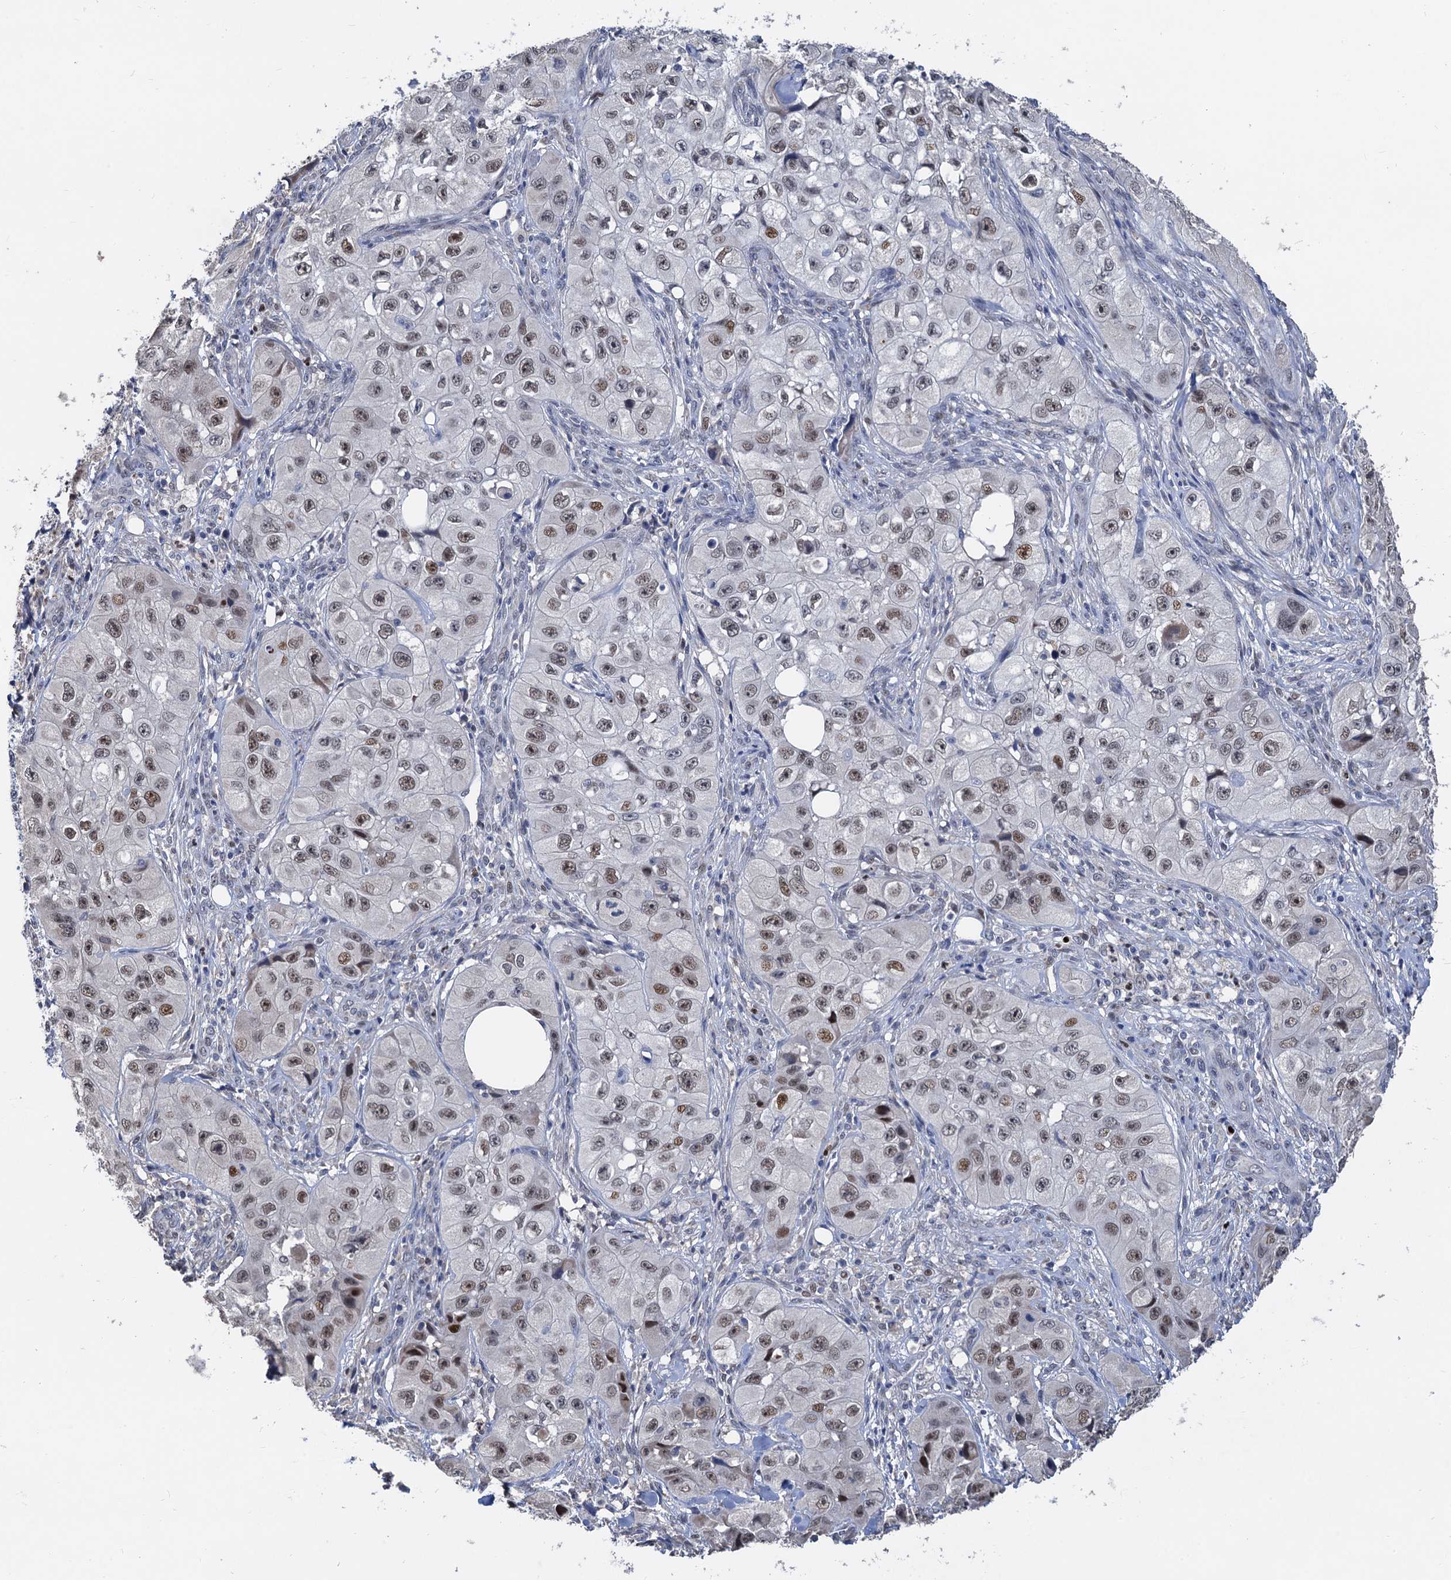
{"staining": {"intensity": "moderate", "quantity": ">75%", "location": "nuclear"}, "tissue": "skin cancer", "cell_type": "Tumor cells", "image_type": "cancer", "snomed": [{"axis": "morphology", "description": "Squamous cell carcinoma, NOS"}, {"axis": "topography", "description": "Skin"}, {"axis": "topography", "description": "Subcutis"}], "caption": "This is a micrograph of immunohistochemistry (IHC) staining of skin cancer, which shows moderate positivity in the nuclear of tumor cells.", "gene": "TSEN34", "patient": {"sex": "male", "age": 73}}